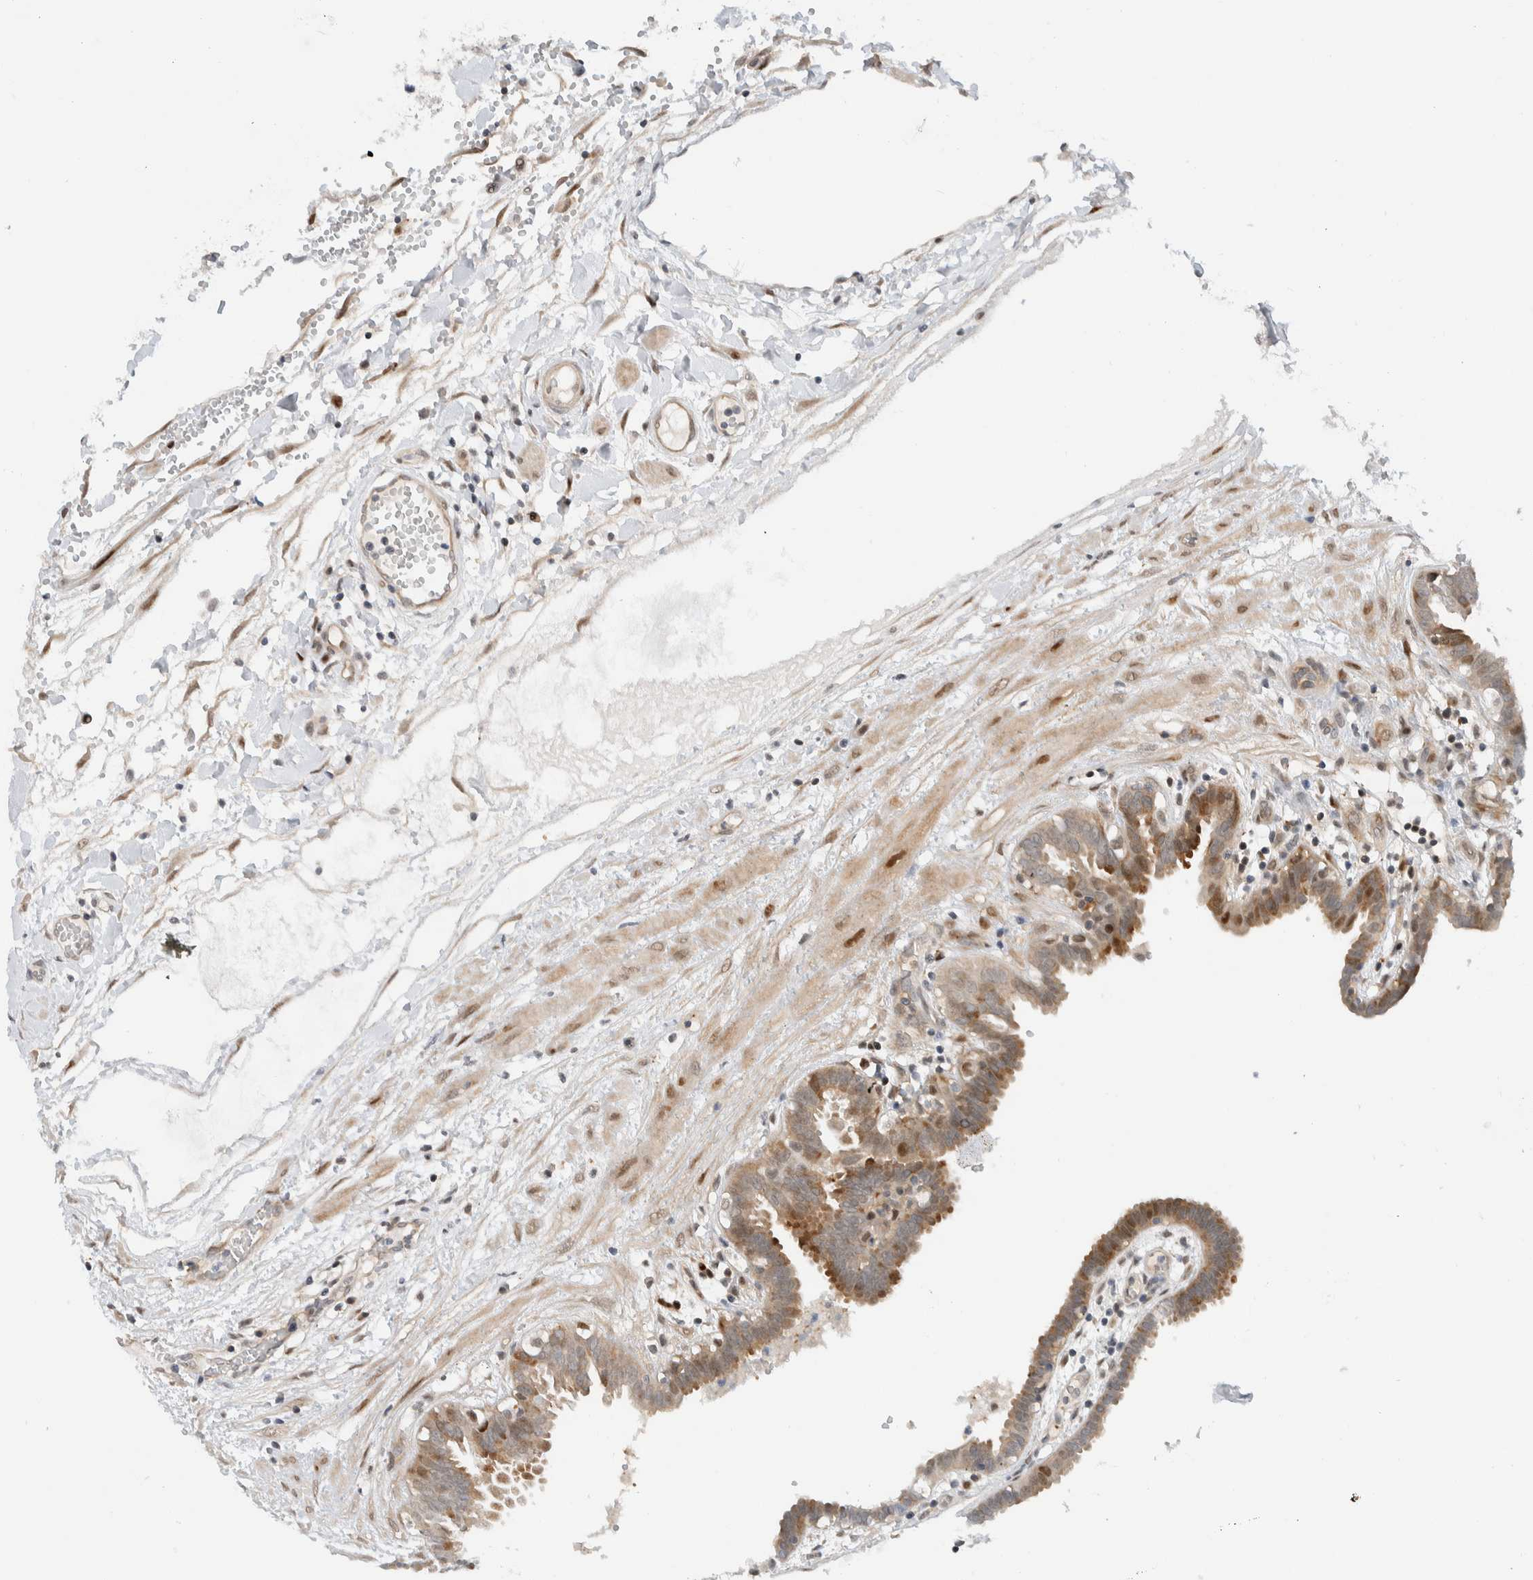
{"staining": {"intensity": "moderate", "quantity": "25%-75%", "location": "cytoplasmic/membranous"}, "tissue": "fallopian tube", "cell_type": "Glandular cells", "image_type": "normal", "snomed": [{"axis": "morphology", "description": "Normal tissue, NOS"}, {"axis": "topography", "description": "Fallopian tube"}, {"axis": "topography", "description": "Placenta"}], "caption": "Protein staining reveals moderate cytoplasmic/membranous positivity in approximately 25%-75% of glandular cells in unremarkable fallopian tube.", "gene": "NCR3LG1", "patient": {"sex": "female", "age": 32}}